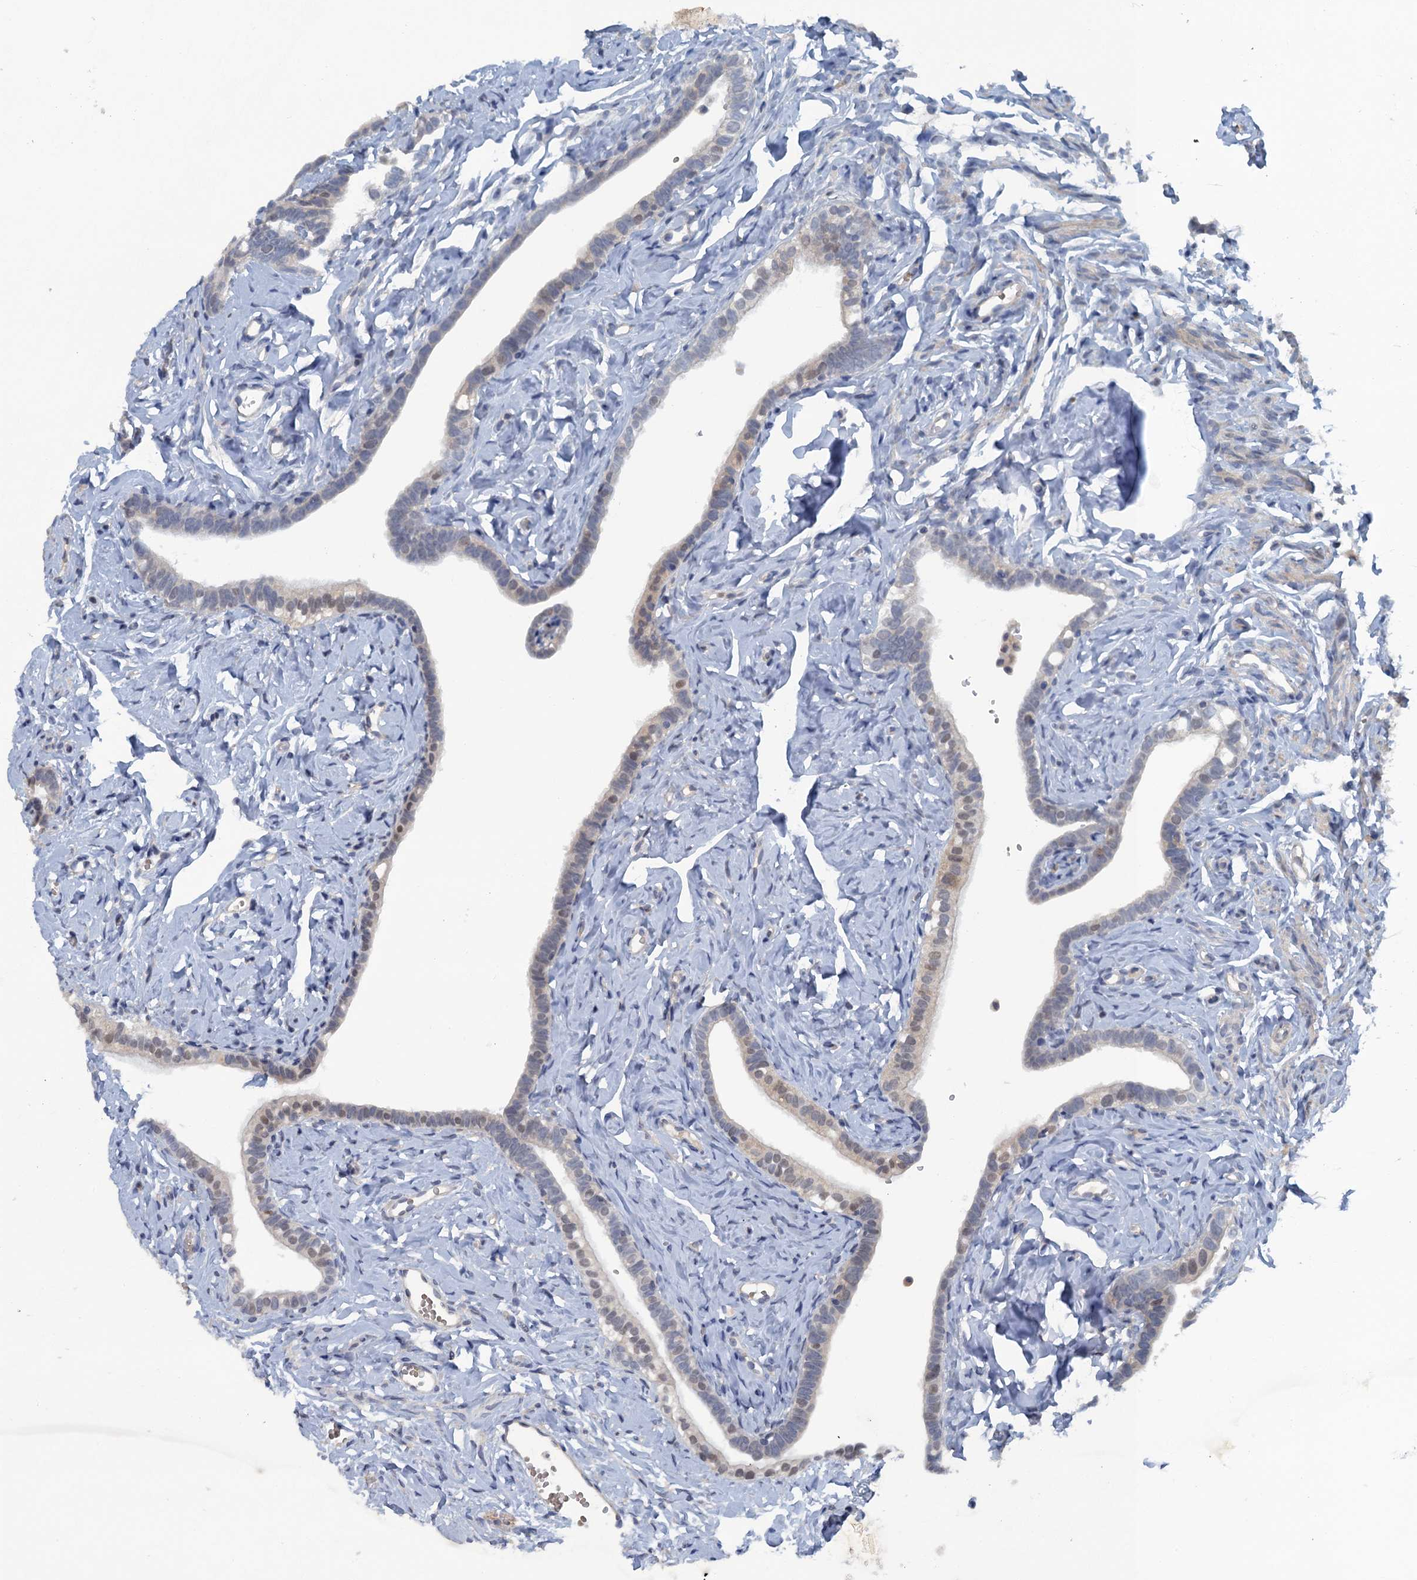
{"staining": {"intensity": "weak", "quantity": "<25%", "location": "nuclear"}, "tissue": "fallopian tube", "cell_type": "Glandular cells", "image_type": "normal", "snomed": [{"axis": "morphology", "description": "Normal tissue, NOS"}, {"axis": "topography", "description": "Fallopian tube"}], "caption": "Immunohistochemistry (IHC) photomicrograph of benign fallopian tube: human fallopian tube stained with DAB reveals no significant protein staining in glandular cells.", "gene": "MYO16", "patient": {"sex": "female", "age": 66}}